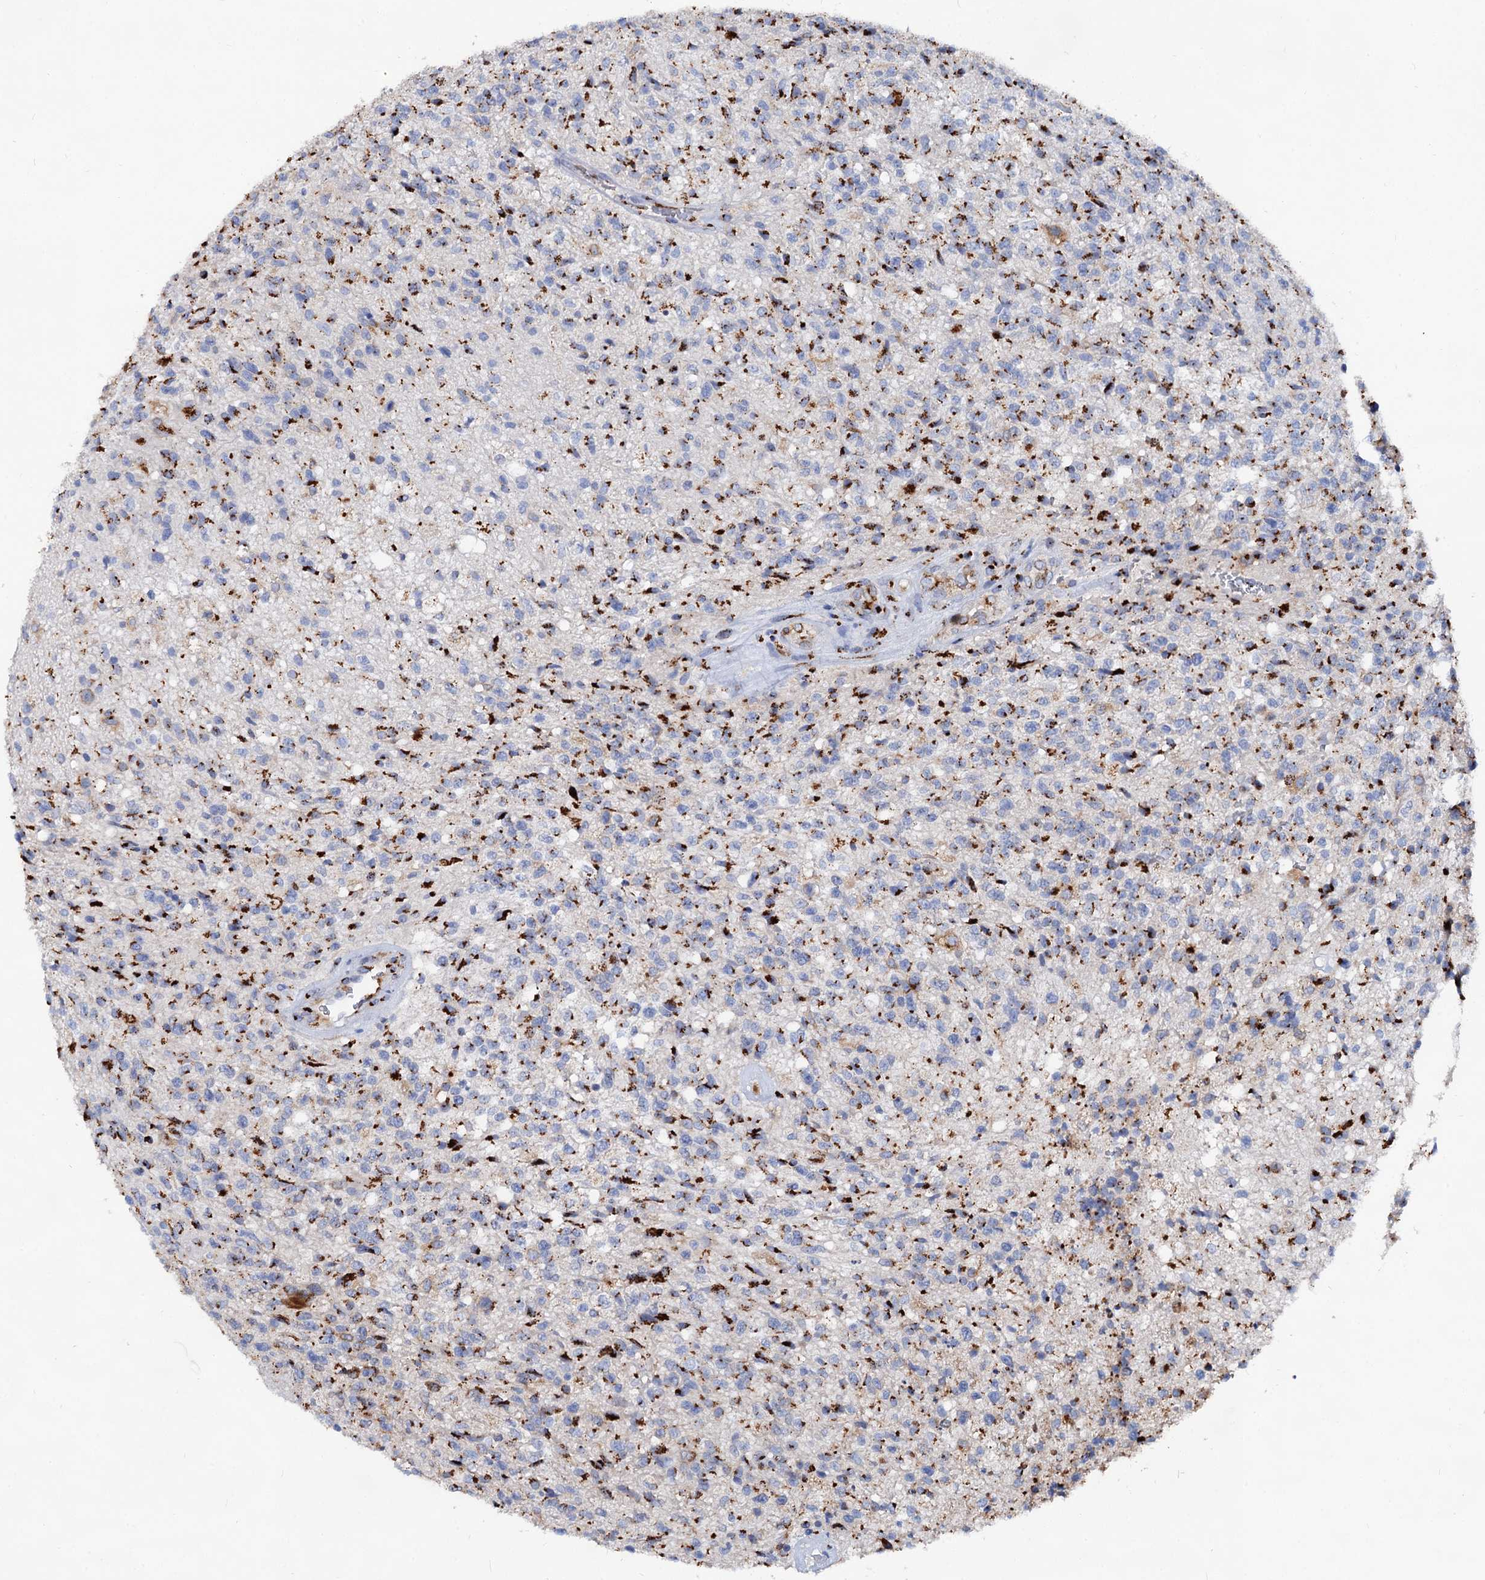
{"staining": {"intensity": "strong", "quantity": "25%-75%", "location": "cytoplasmic/membranous"}, "tissue": "glioma", "cell_type": "Tumor cells", "image_type": "cancer", "snomed": [{"axis": "morphology", "description": "Glioma, malignant, High grade"}, {"axis": "topography", "description": "Brain"}], "caption": "A high-resolution photomicrograph shows IHC staining of malignant glioma (high-grade), which exhibits strong cytoplasmic/membranous expression in about 25%-75% of tumor cells.", "gene": "TM9SF3", "patient": {"sex": "male", "age": 56}}